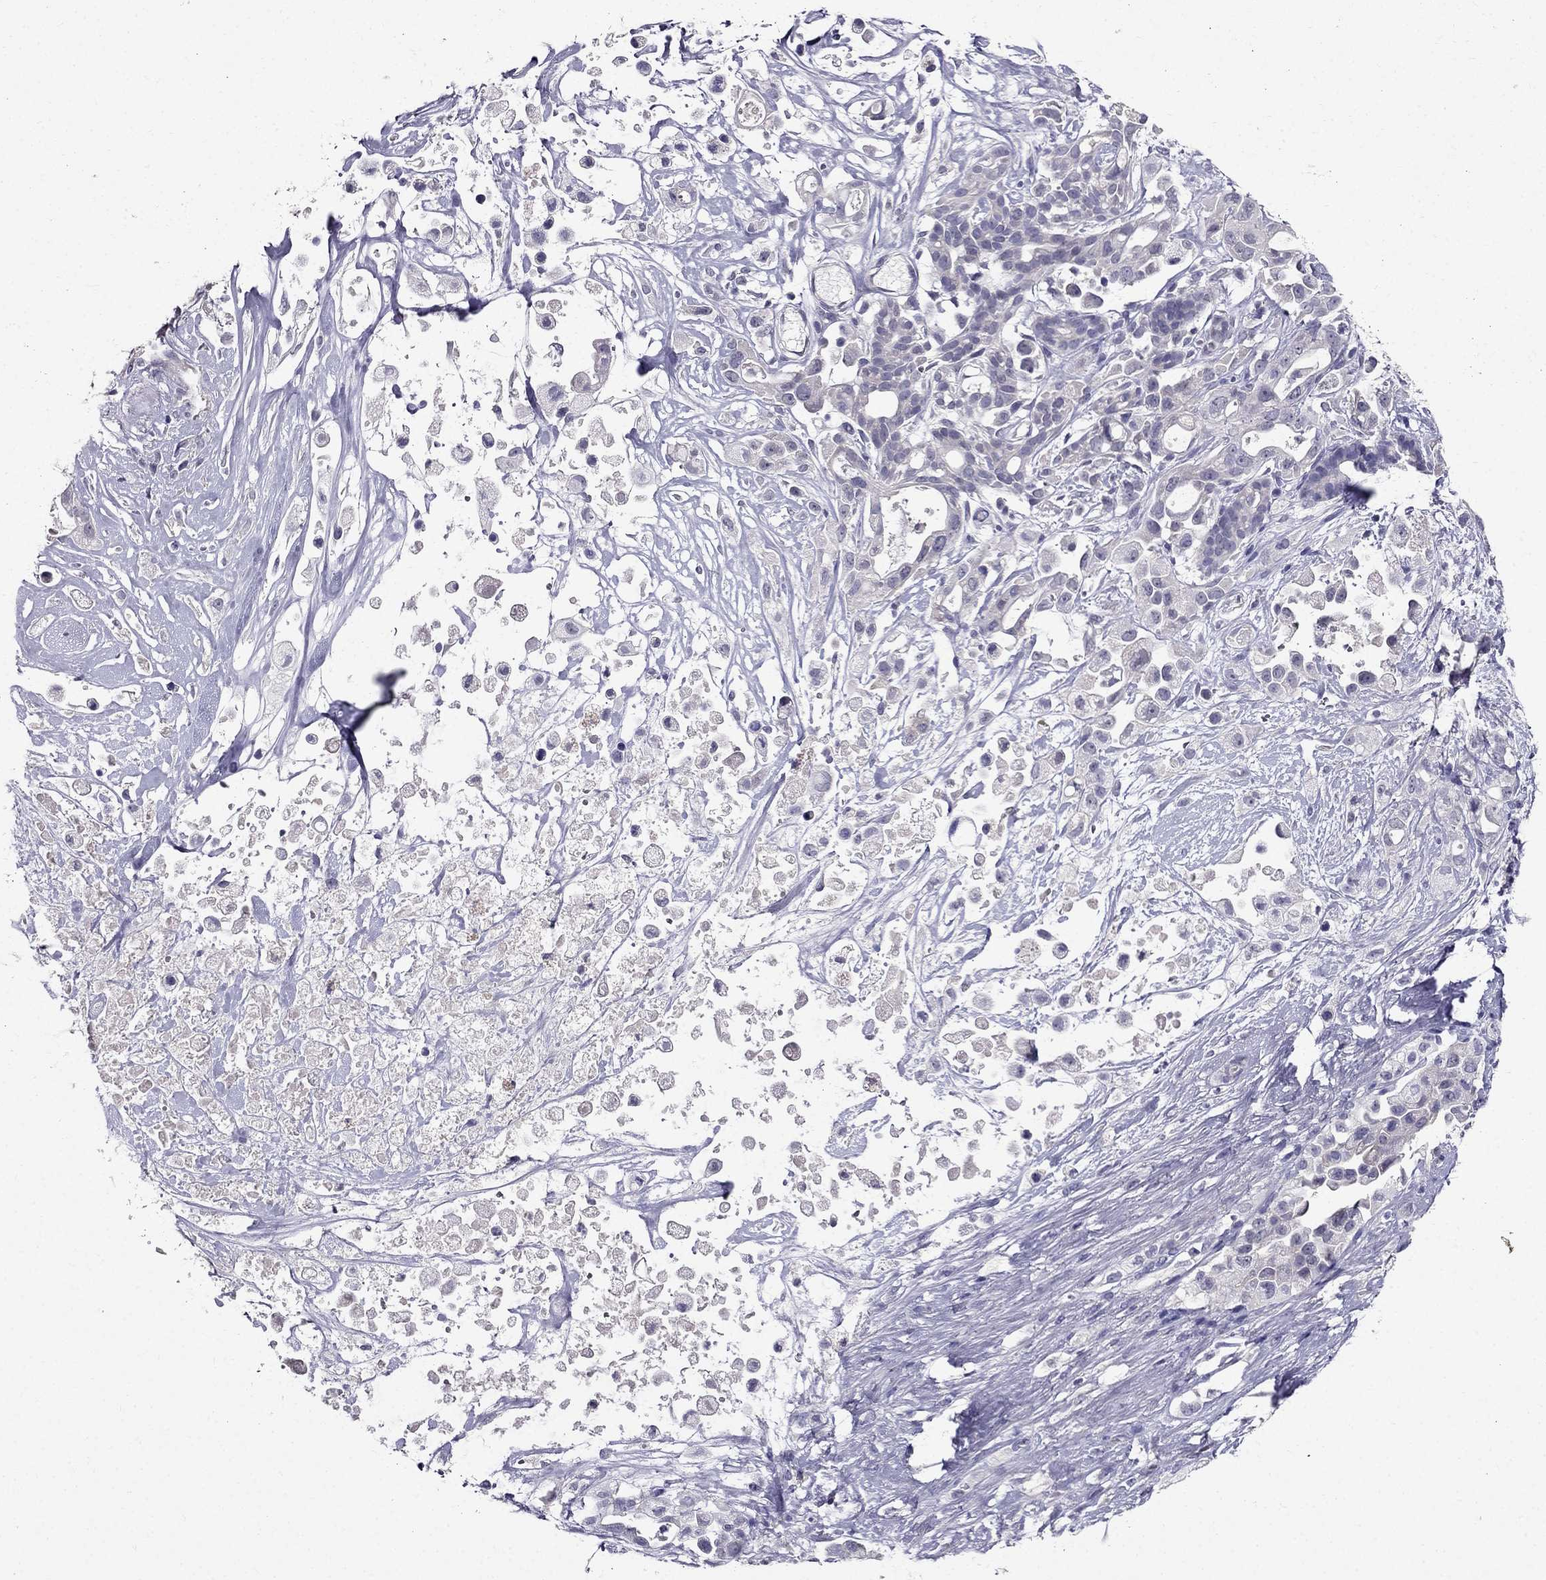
{"staining": {"intensity": "negative", "quantity": "none", "location": "none"}, "tissue": "pancreatic cancer", "cell_type": "Tumor cells", "image_type": "cancer", "snomed": [{"axis": "morphology", "description": "Adenocarcinoma, NOS"}, {"axis": "topography", "description": "Pancreas"}], "caption": "There is no significant positivity in tumor cells of pancreatic cancer.", "gene": "DUSP15", "patient": {"sex": "male", "age": 44}}